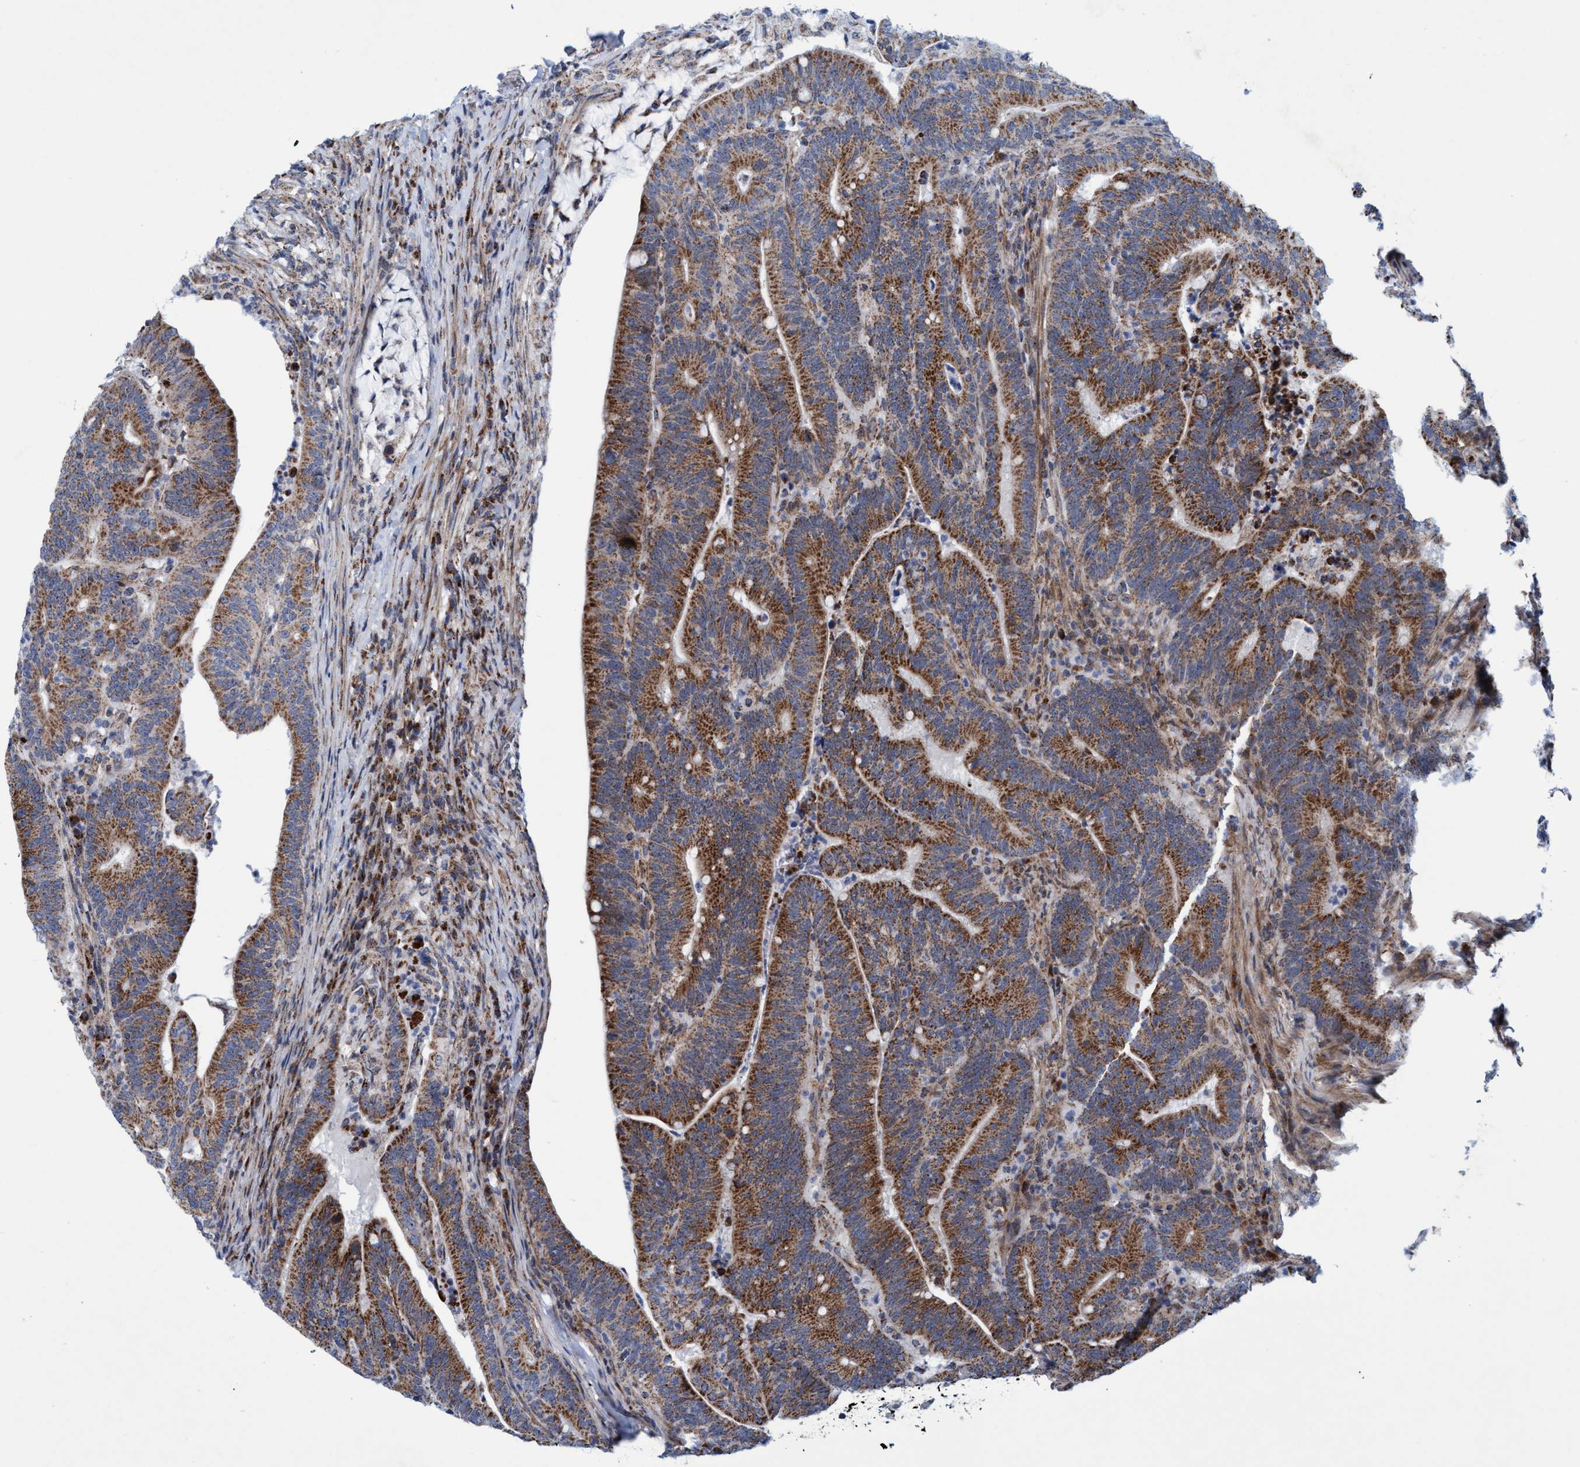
{"staining": {"intensity": "moderate", "quantity": ">75%", "location": "cytoplasmic/membranous"}, "tissue": "colorectal cancer", "cell_type": "Tumor cells", "image_type": "cancer", "snomed": [{"axis": "morphology", "description": "Adenocarcinoma, NOS"}, {"axis": "topography", "description": "Colon"}], "caption": "Human adenocarcinoma (colorectal) stained with a protein marker demonstrates moderate staining in tumor cells.", "gene": "POLR1F", "patient": {"sex": "female", "age": 66}}